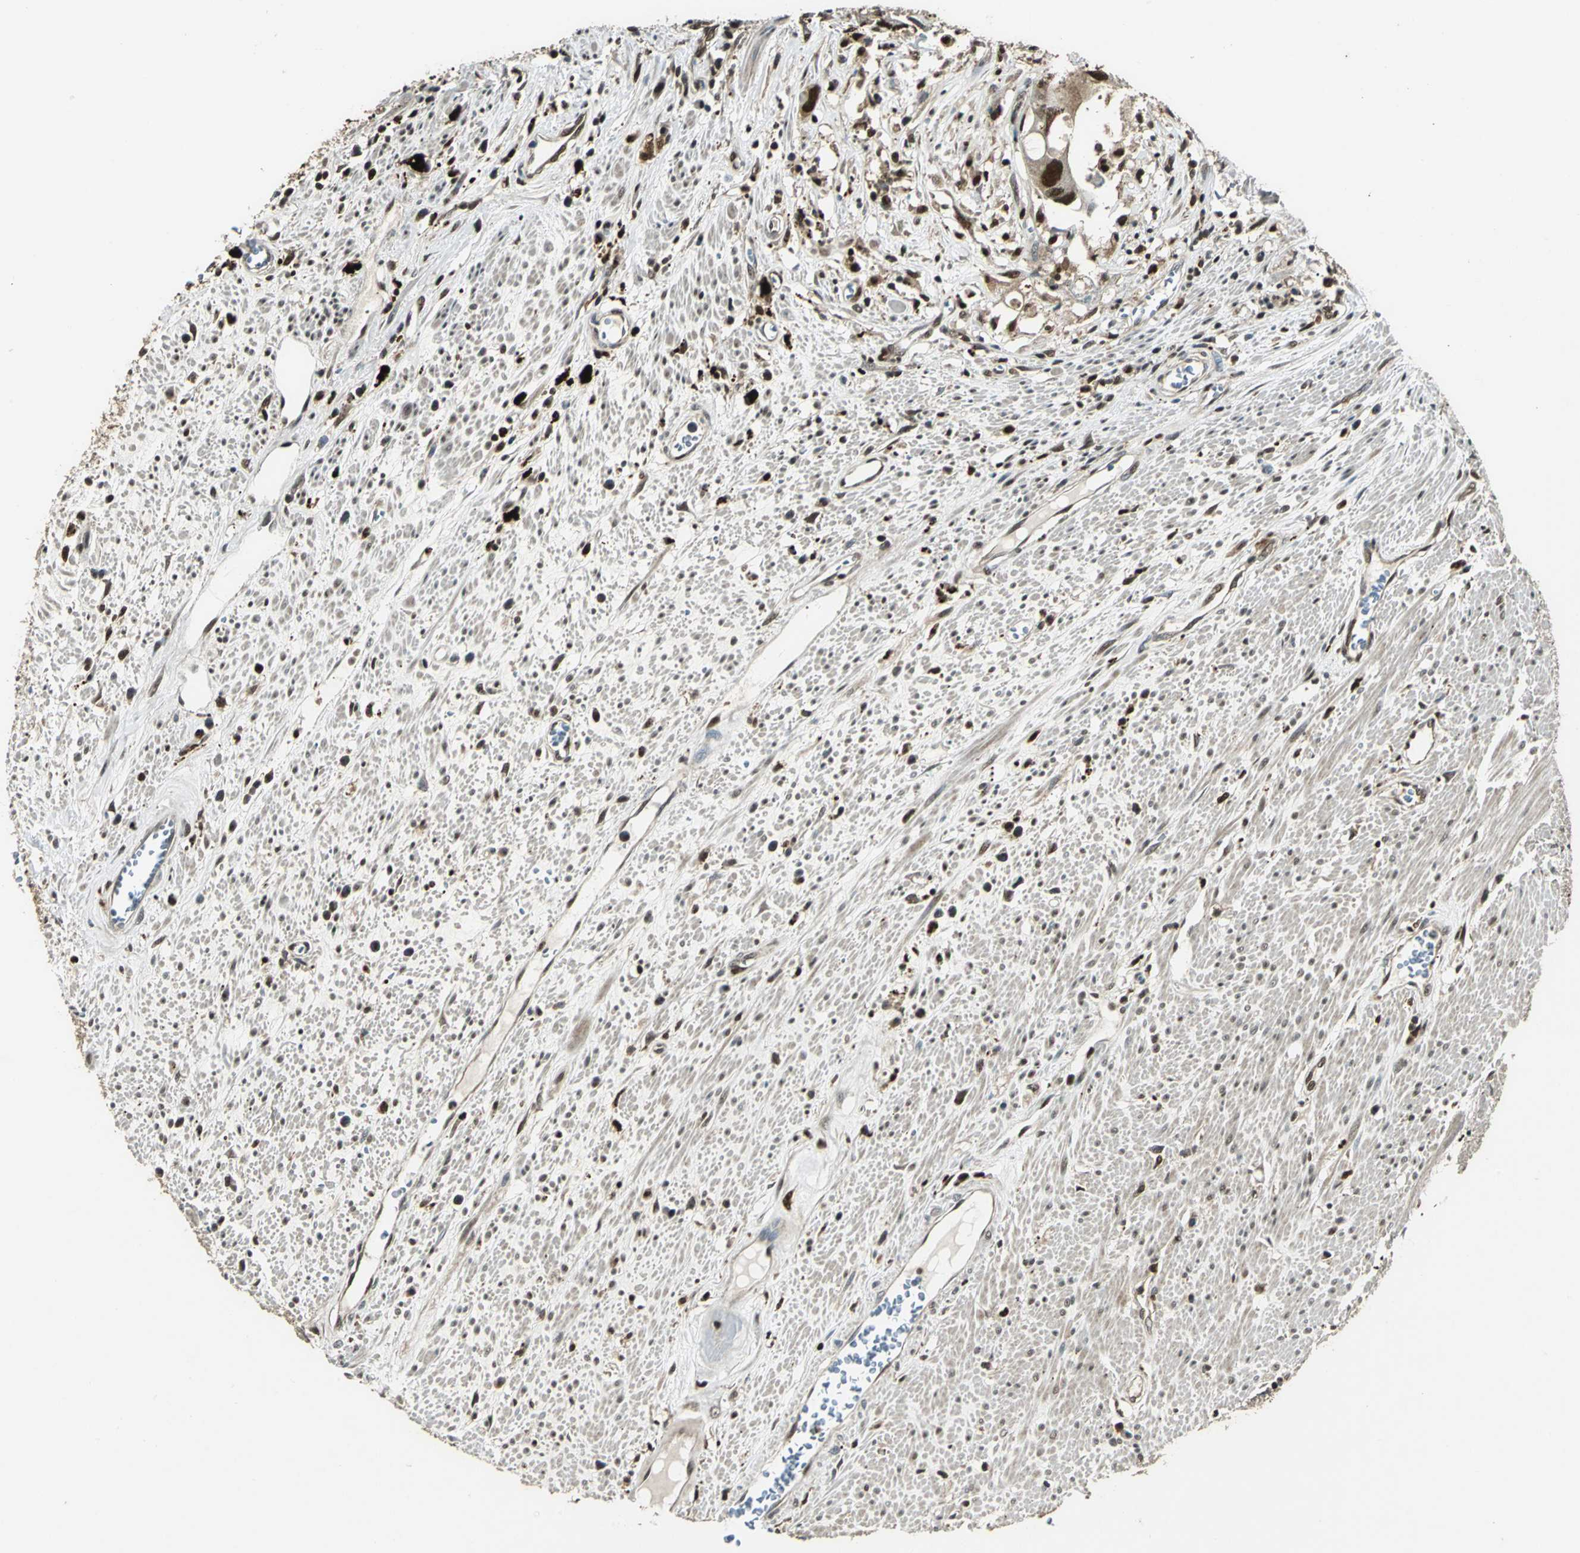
{"staining": {"intensity": "strong", "quantity": ">75%", "location": "cytoplasmic/membranous,nuclear"}, "tissue": "colorectal cancer", "cell_type": "Tumor cells", "image_type": "cancer", "snomed": [{"axis": "morphology", "description": "Adenocarcinoma, NOS"}, {"axis": "topography", "description": "Rectum"}], "caption": "A photomicrograph of human colorectal cancer (adenocarcinoma) stained for a protein shows strong cytoplasmic/membranous and nuclear brown staining in tumor cells. (DAB IHC with brightfield microscopy, high magnification).", "gene": "PPP1R13L", "patient": {"sex": "male", "age": 70}}